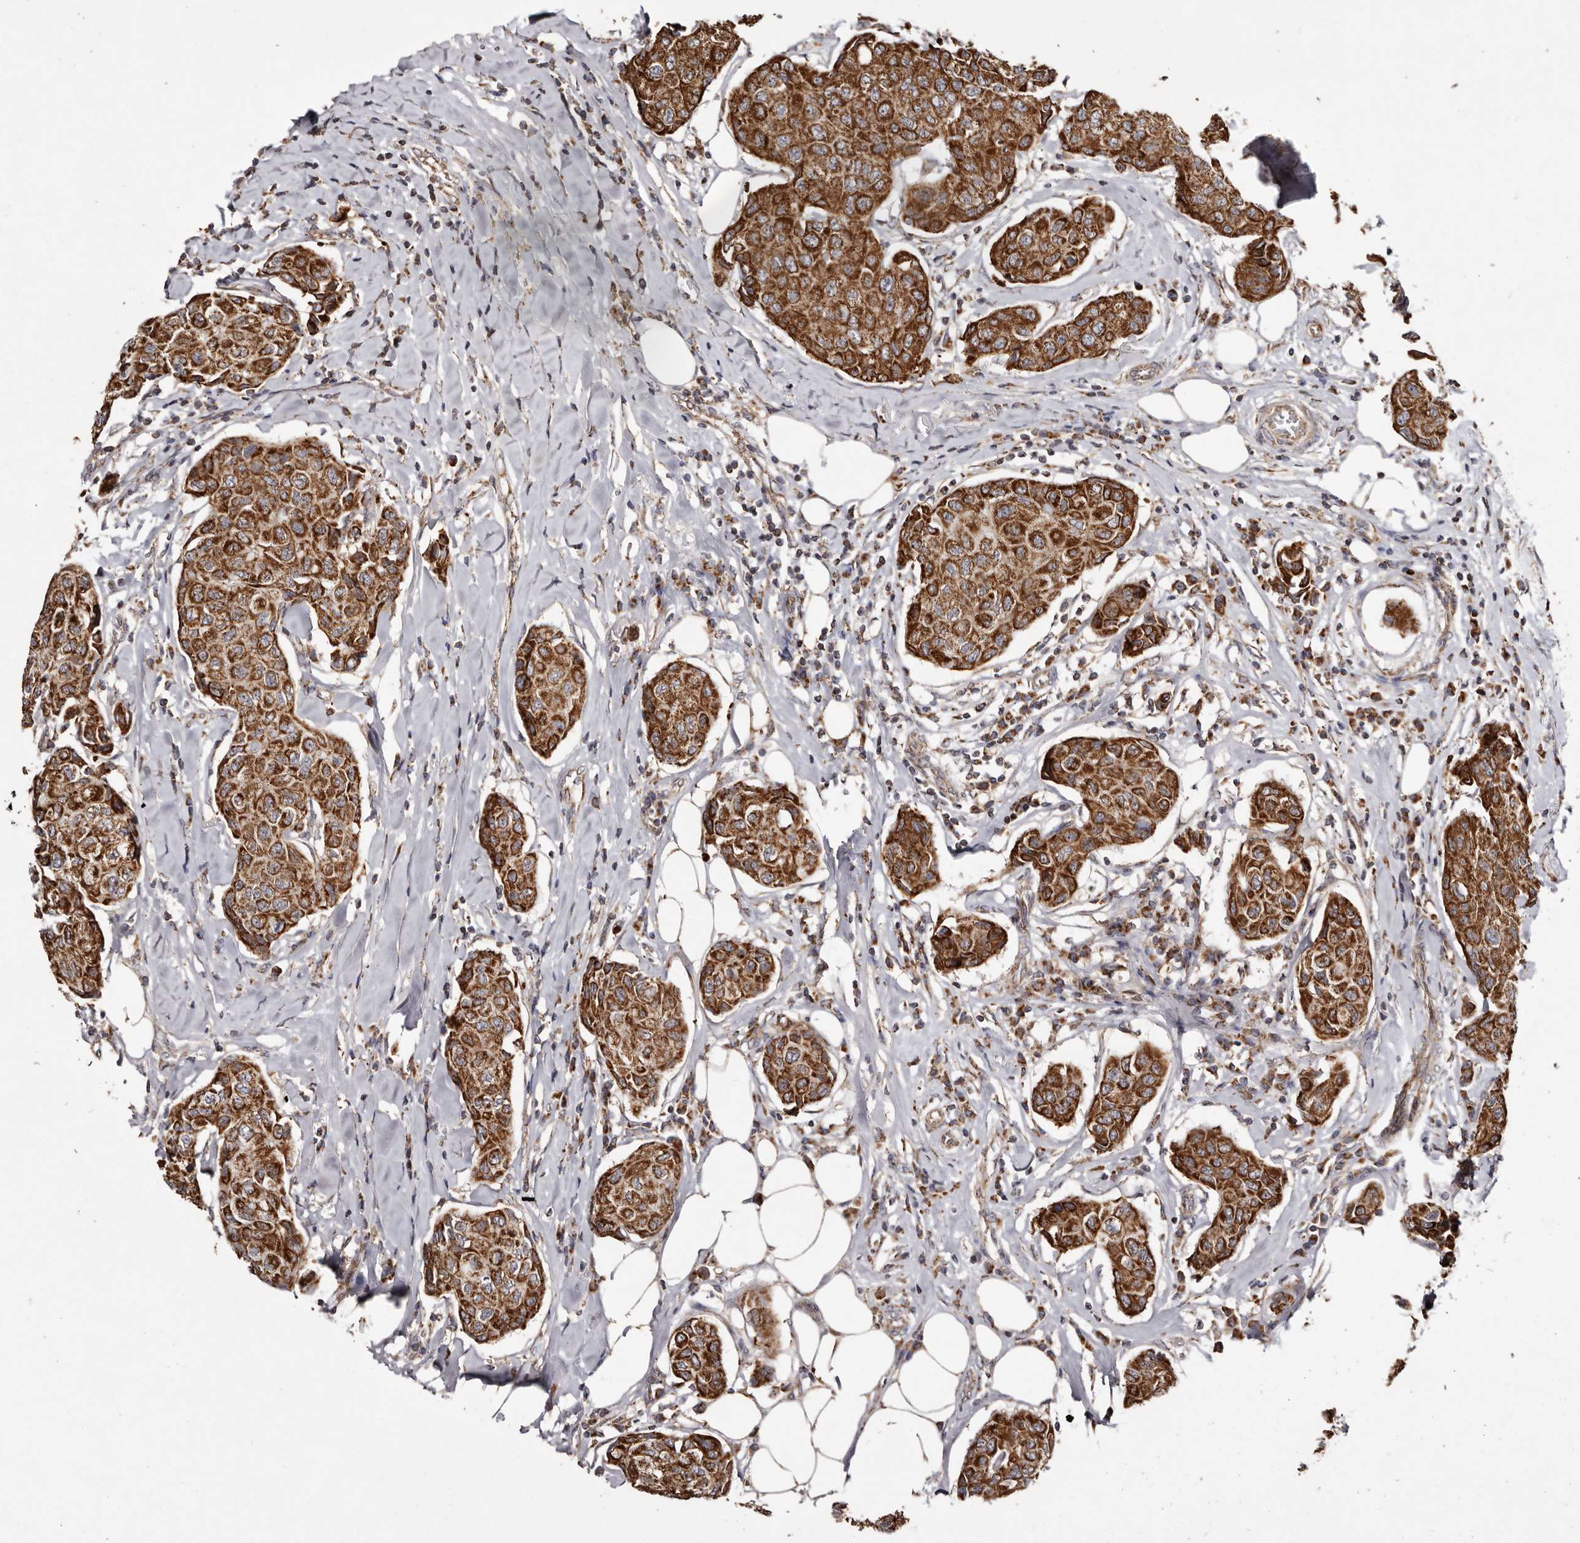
{"staining": {"intensity": "strong", "quantity": ">75%", "location": "cytoplasmic/membranous"}, "tissue": "breast cancer", "cell_type": "Tumor cells", "image_type": "cancer", "snomed": [{"axis": "morphology", "description": "Duct carcinoma"}, {"axis": "topography", "description": "Breast"}], "caption": "Immunohistochemistry (IHC) of human intraductal carcinoma (breast) displays high levels of strong cytoplasmic/membranous positivity in approximately >75% of tumor cells. Using DAB (3,3'-diaminobenzidine) (brown) and hematoxylin (blue) stains, captured at high magnification using brightfield microscopy.", "gene": "CPLANE2", "patient": {"sex": "female", "age": 80}}